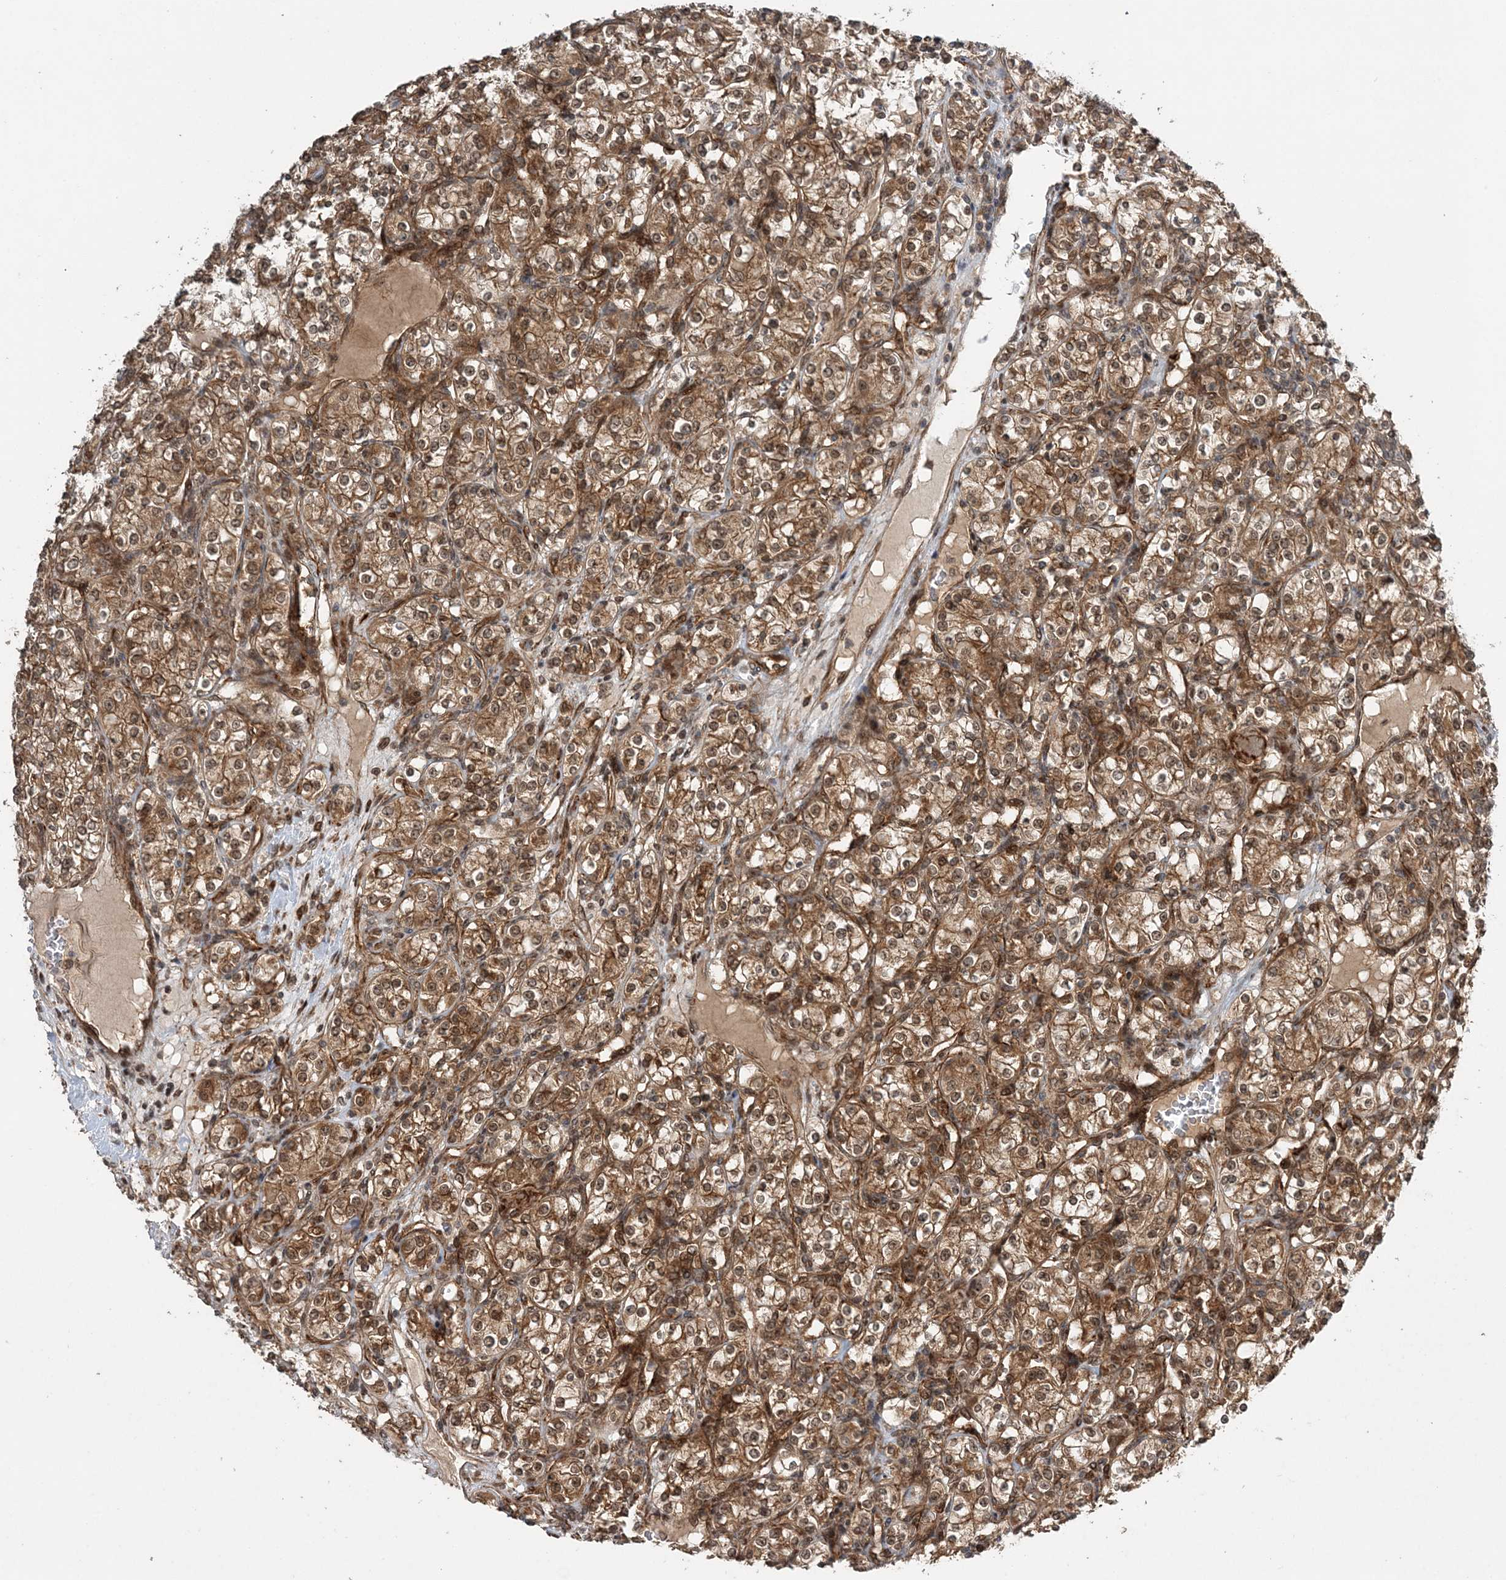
{"staining": {"intensity": "moderate", "quantity": ">75%", "location": "cytoplasmic/membranous,nuclear"}, "tissue": "renal cancer", "cell_type": "Tumor cells", "image_type": "cancer", "snomed": [{"axis": "morphology", "description": "Adenocarcinoma, NOS"}, {"axis": "topography", "description": "Kidney"}], "caption": "Renal adenocarcinoma stained with DAB IHC displays medium levels of moderate cytoplasmic/membranous and nuclear expression in approximately >75% of tumor cells. Ihc stains the protein in brown and the nuclei are stained blue.", "gene": "UBTD2", "patient": {"sex": "male", "age": 77}}